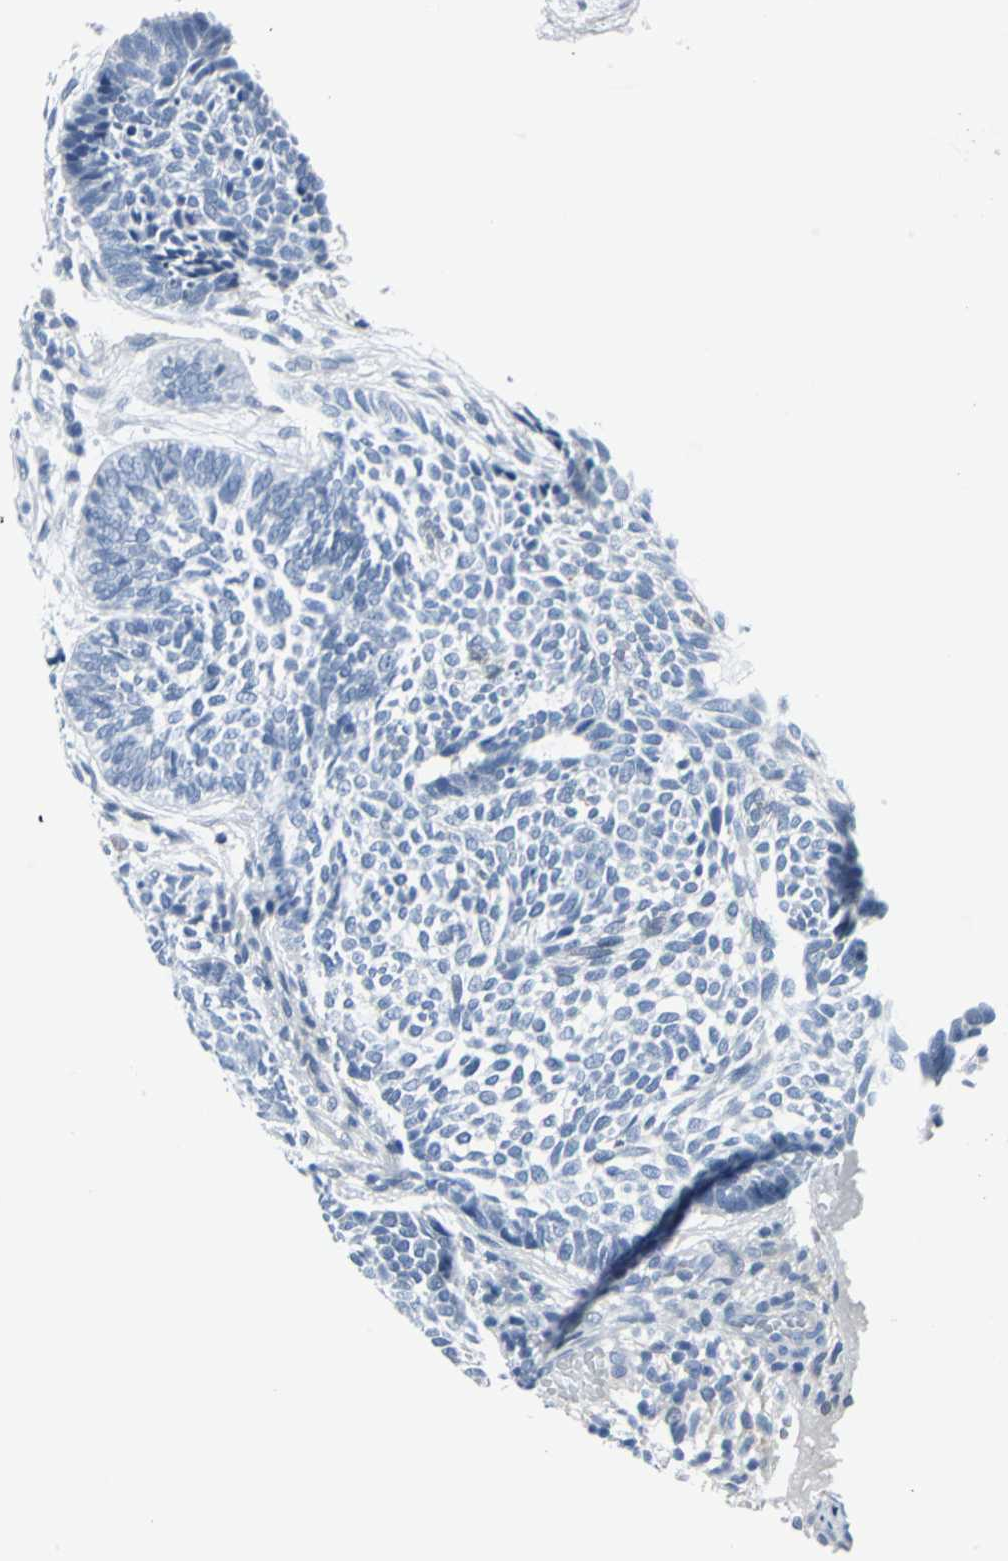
{"staining": {"intensity": "negative", "quantity": "none", "location": "none"}, "tissue": "skin cancer", "cell_type": "Tumor cells", "image_type": "cancer", "snomed": [{"axis": "morphology", "description": "Normal tissue, NOS"}, {"axis": "morphology", "description": "Basal cell carcinoma"}, {"axis": "topography", "description": "Skin"}], "caption": "Immunohistochemistry of skin cancer (basal cell carcinoma) displays no expression in tumor cells.", "gene": "CYB5A", "patient": {"sex": "male", "age": 87}}